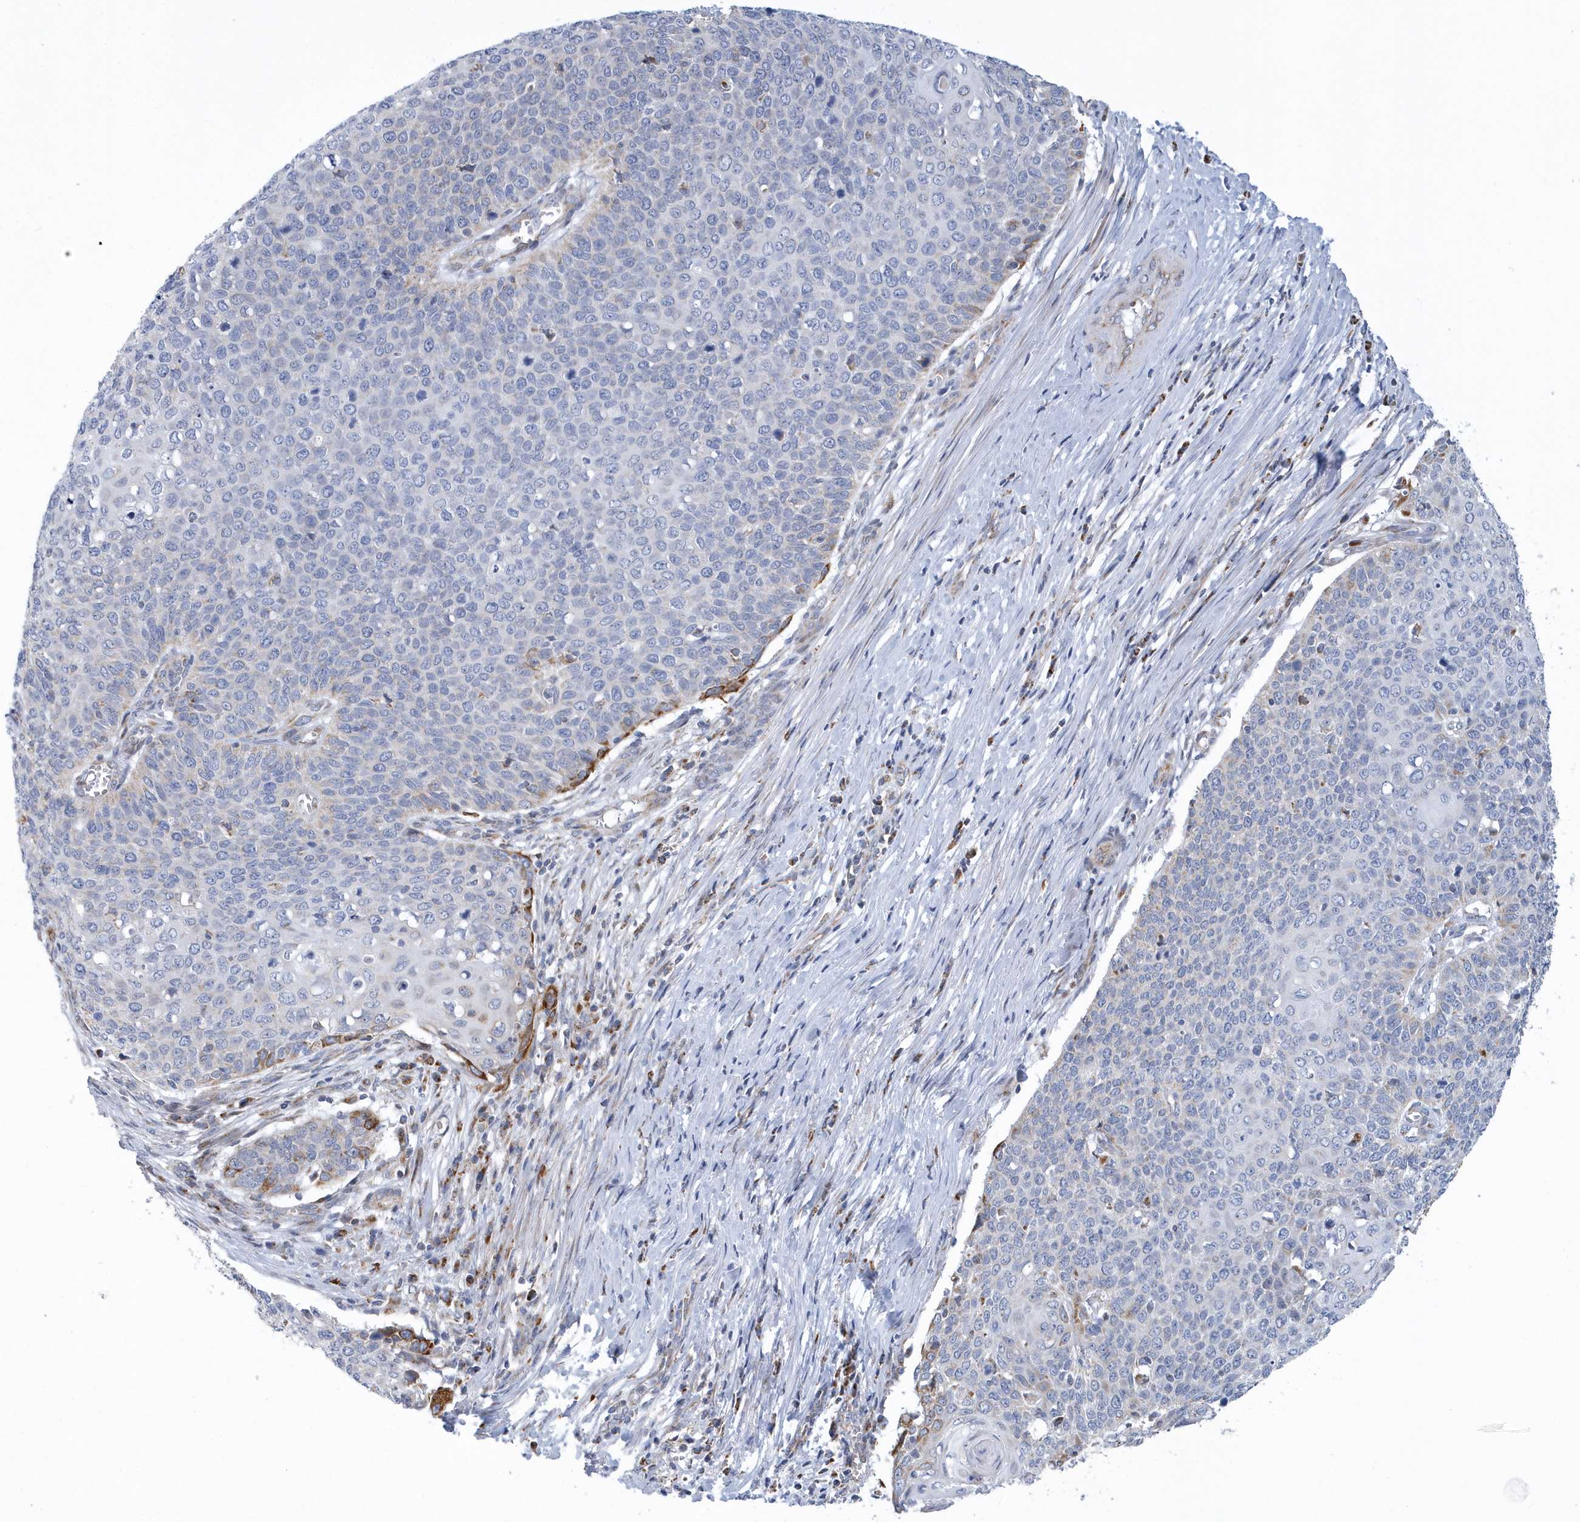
{"staining": {"intensity": "moderate", "quantity": "<25%", "location": "cytoplasmic/membranous"}, "tissue": "cervical cancer", "cell_type": "Tumor cells", "image_type": "cancer", "snomed": [{"axis": "morphology", "description": "Squamous cell carcinoma, NOS"}, {"axis": "topography", "description": "Cervix"}], "caption": "Cervical squamous cell carcinoma tissue exhibits moderate cytoplasmic/membranous expression in about <25% of tumor cells, visualized by immunohistochemistry.", "gene": "VWA5B2", "patient": {"sex": "female", "age": 39}}